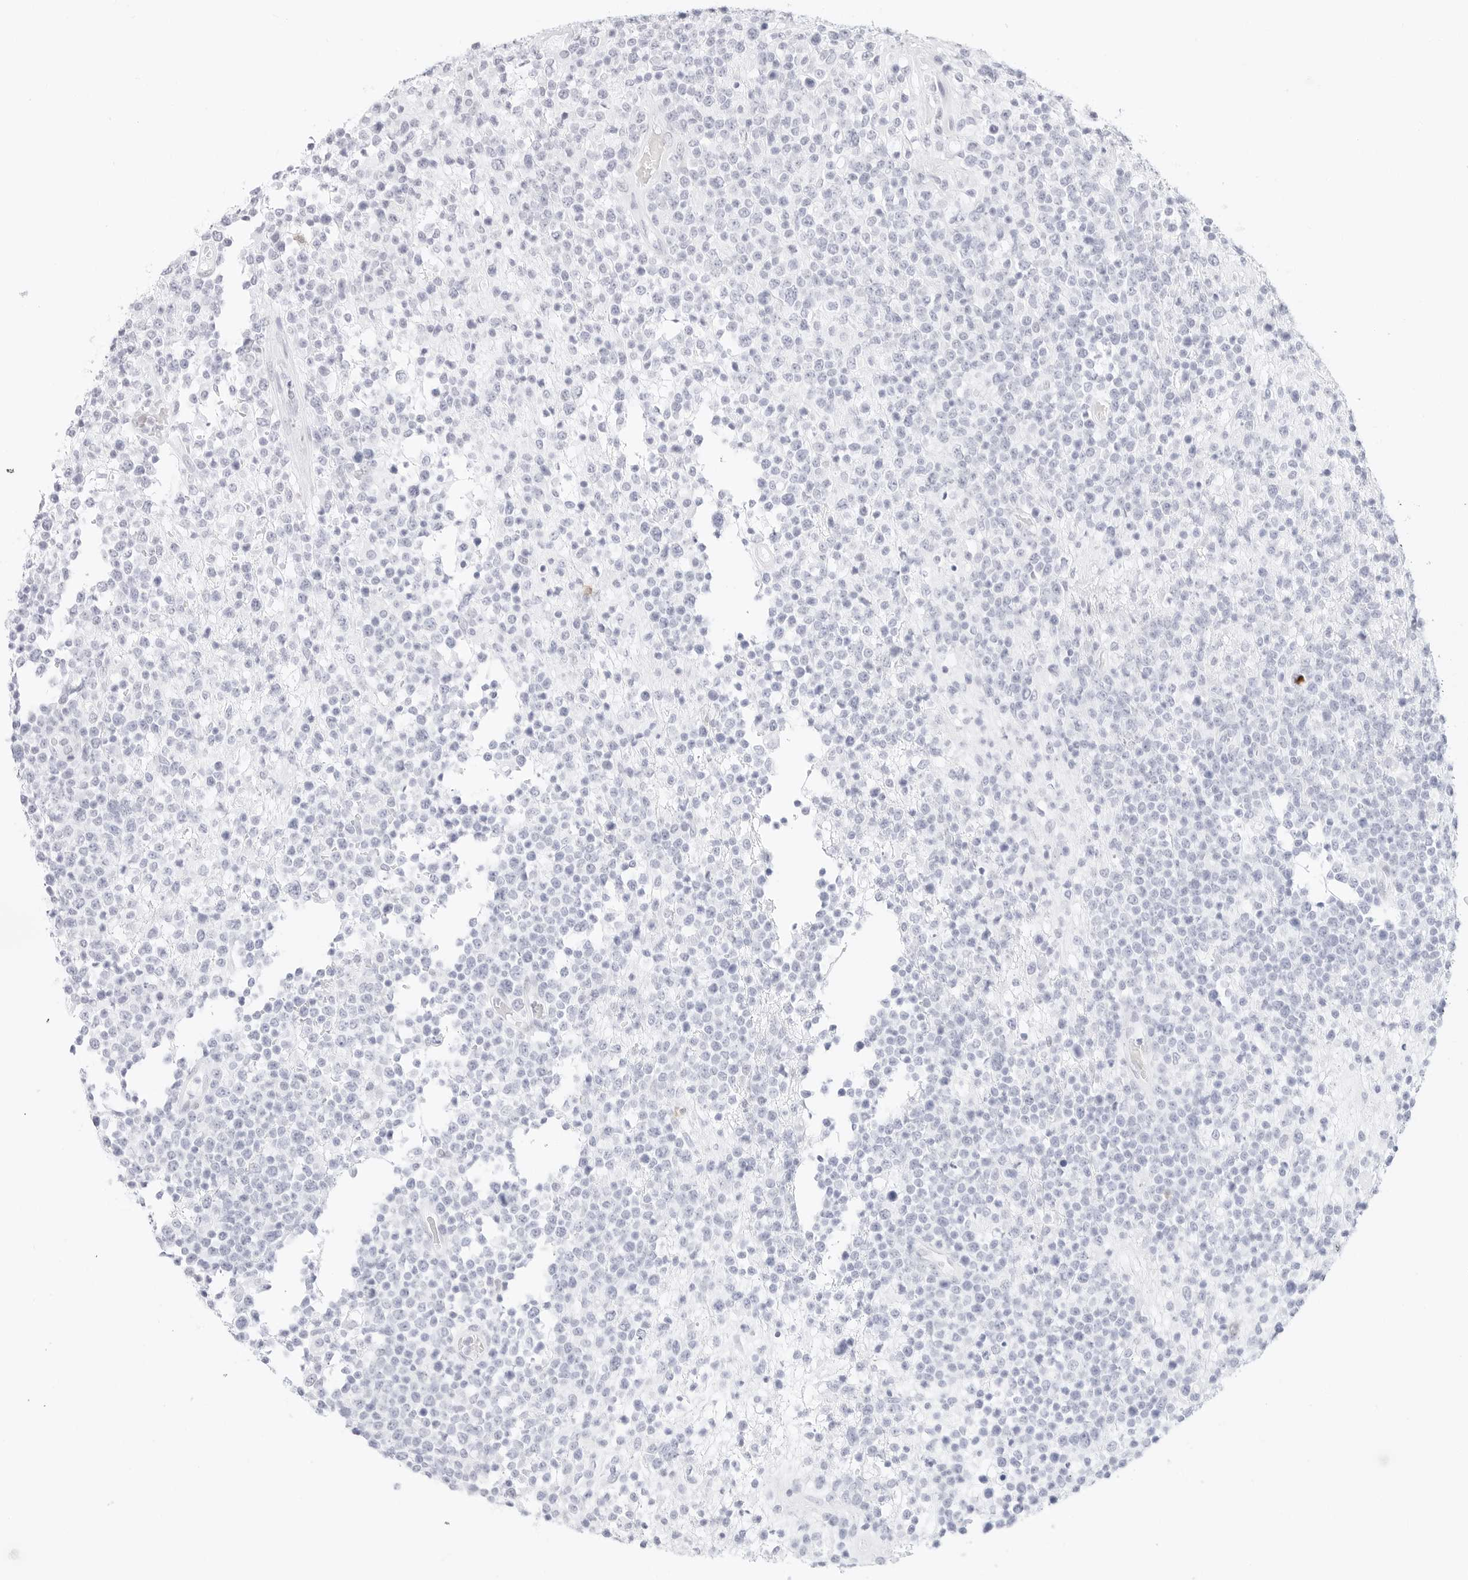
{"staining": {"intensity": "negative", "quantity": "none", "location": "none"}, "tissue": "lymphoma", "cell_type": "Tumor cells", "image_type": "cancer", "snomed": [{"axis": "morphology", "description": "Malignant lymphoma, non-Hodgkin's type, High grade"}, {"axis": "topography", "description": "Colon"}], "caption": "Immunohistochemical staining of lymphoma demonstrates no significant staining in tumor cells. (Stains: DAB (3,3'-diaminobenzidine) IHC with hematoxylin counter stain, Microscopy: brightfield microscopy at high magnification).", "gene": "CDH1", "patient": {"sex": "female", "age": 53}}